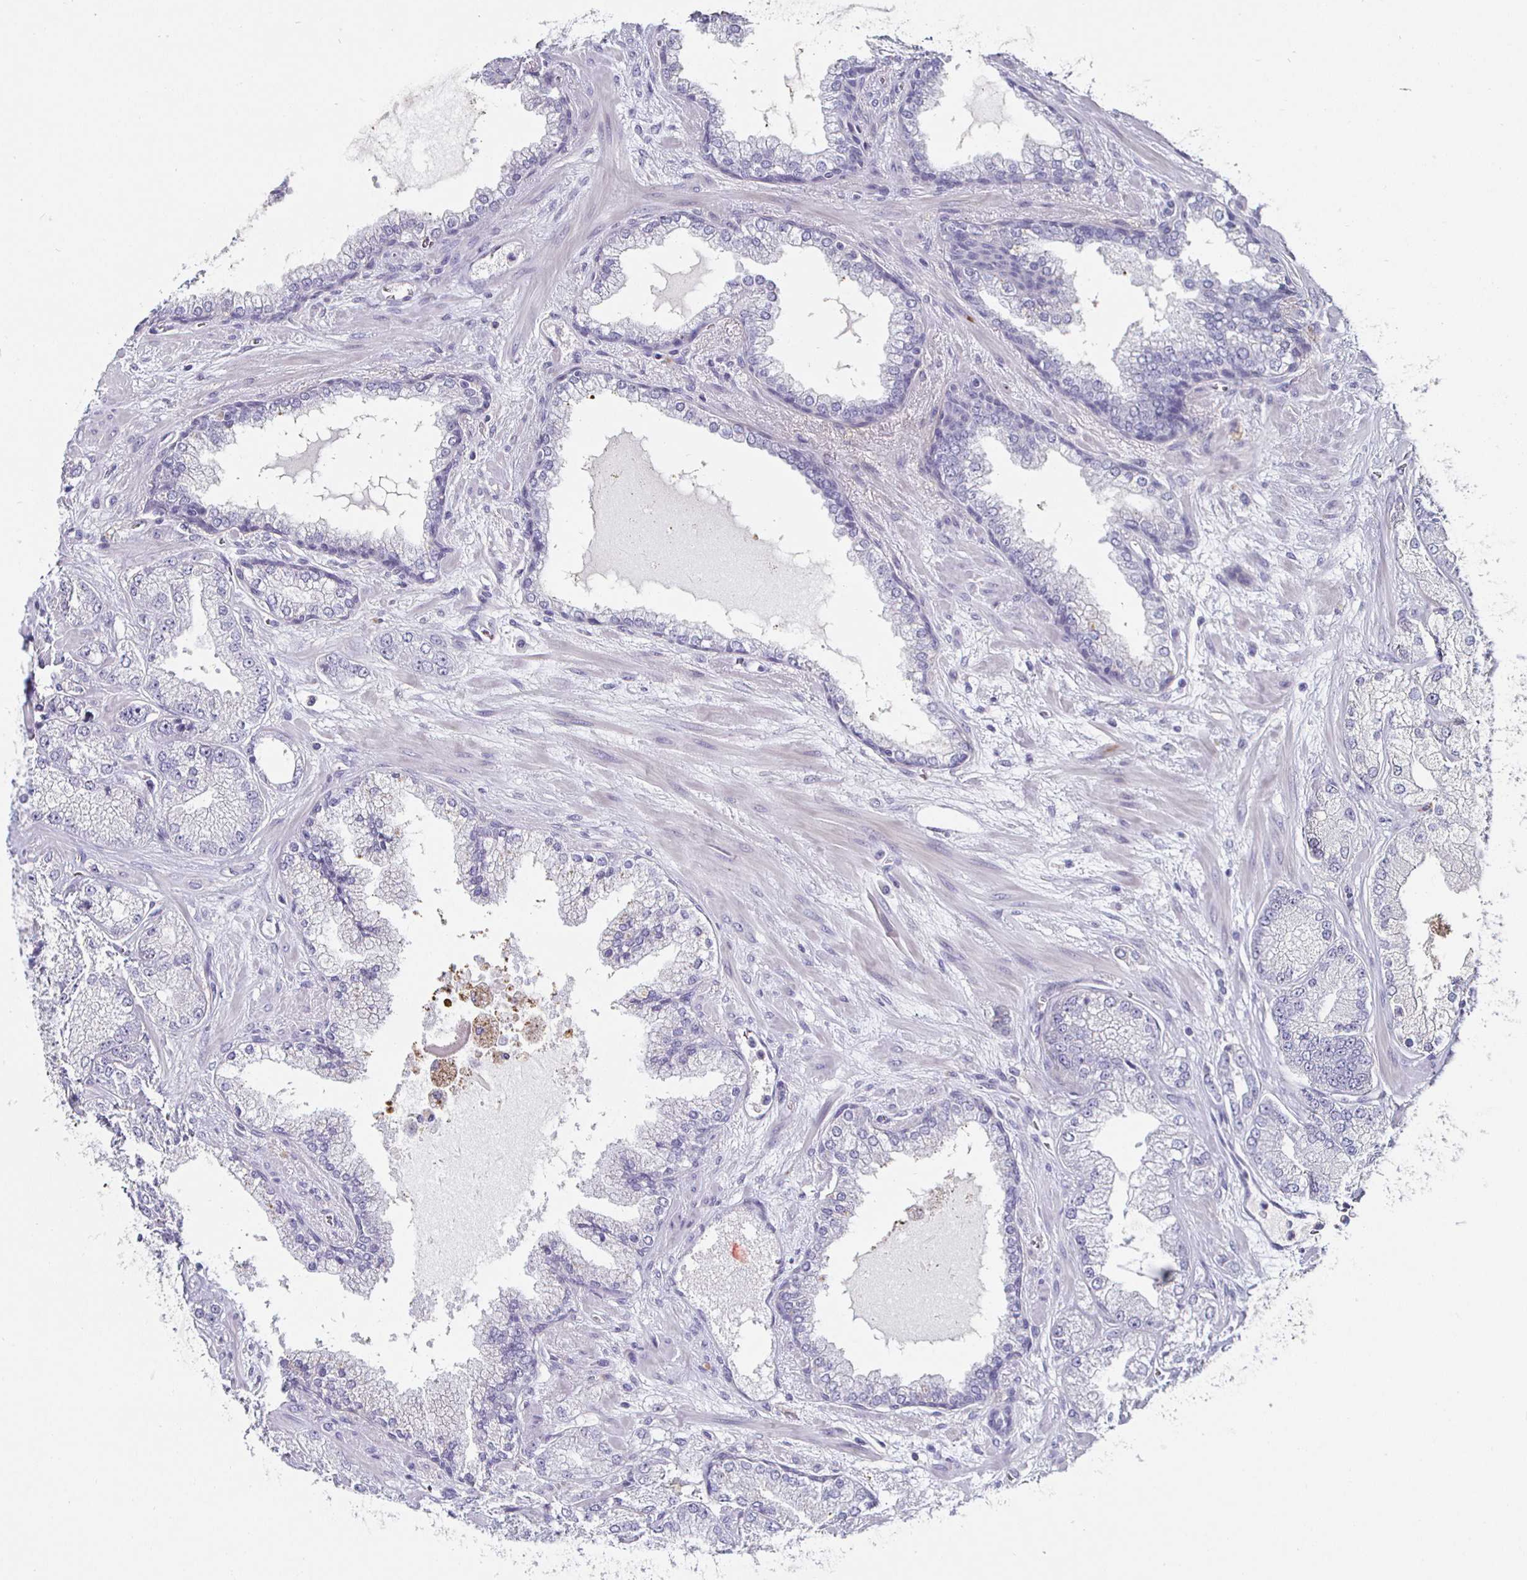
{"staining": {"intensity": "negative", "quantity": "none", "location": "none"}, "tissue": "prostate cancer", "cell_type": "Tumor cells", "image_type": "cancer", "snomed": [{"axis": "morphology", "description": "Normal tissue, NOS"}, {"axis": "morphology", "description": "Adenocarcinoma, High grade"}, {"axis": "topography", "description": "Prostate"}, {"axis": "topography", "description": "Peripheral nerve tissue"}], "caption": "Prostate high-grade adenocarcinoma stained for a protein using IHC demonstrates no staining tumor cells.", "gene": "ENPP1", "patient": {"sex": "male", "age": 68}}